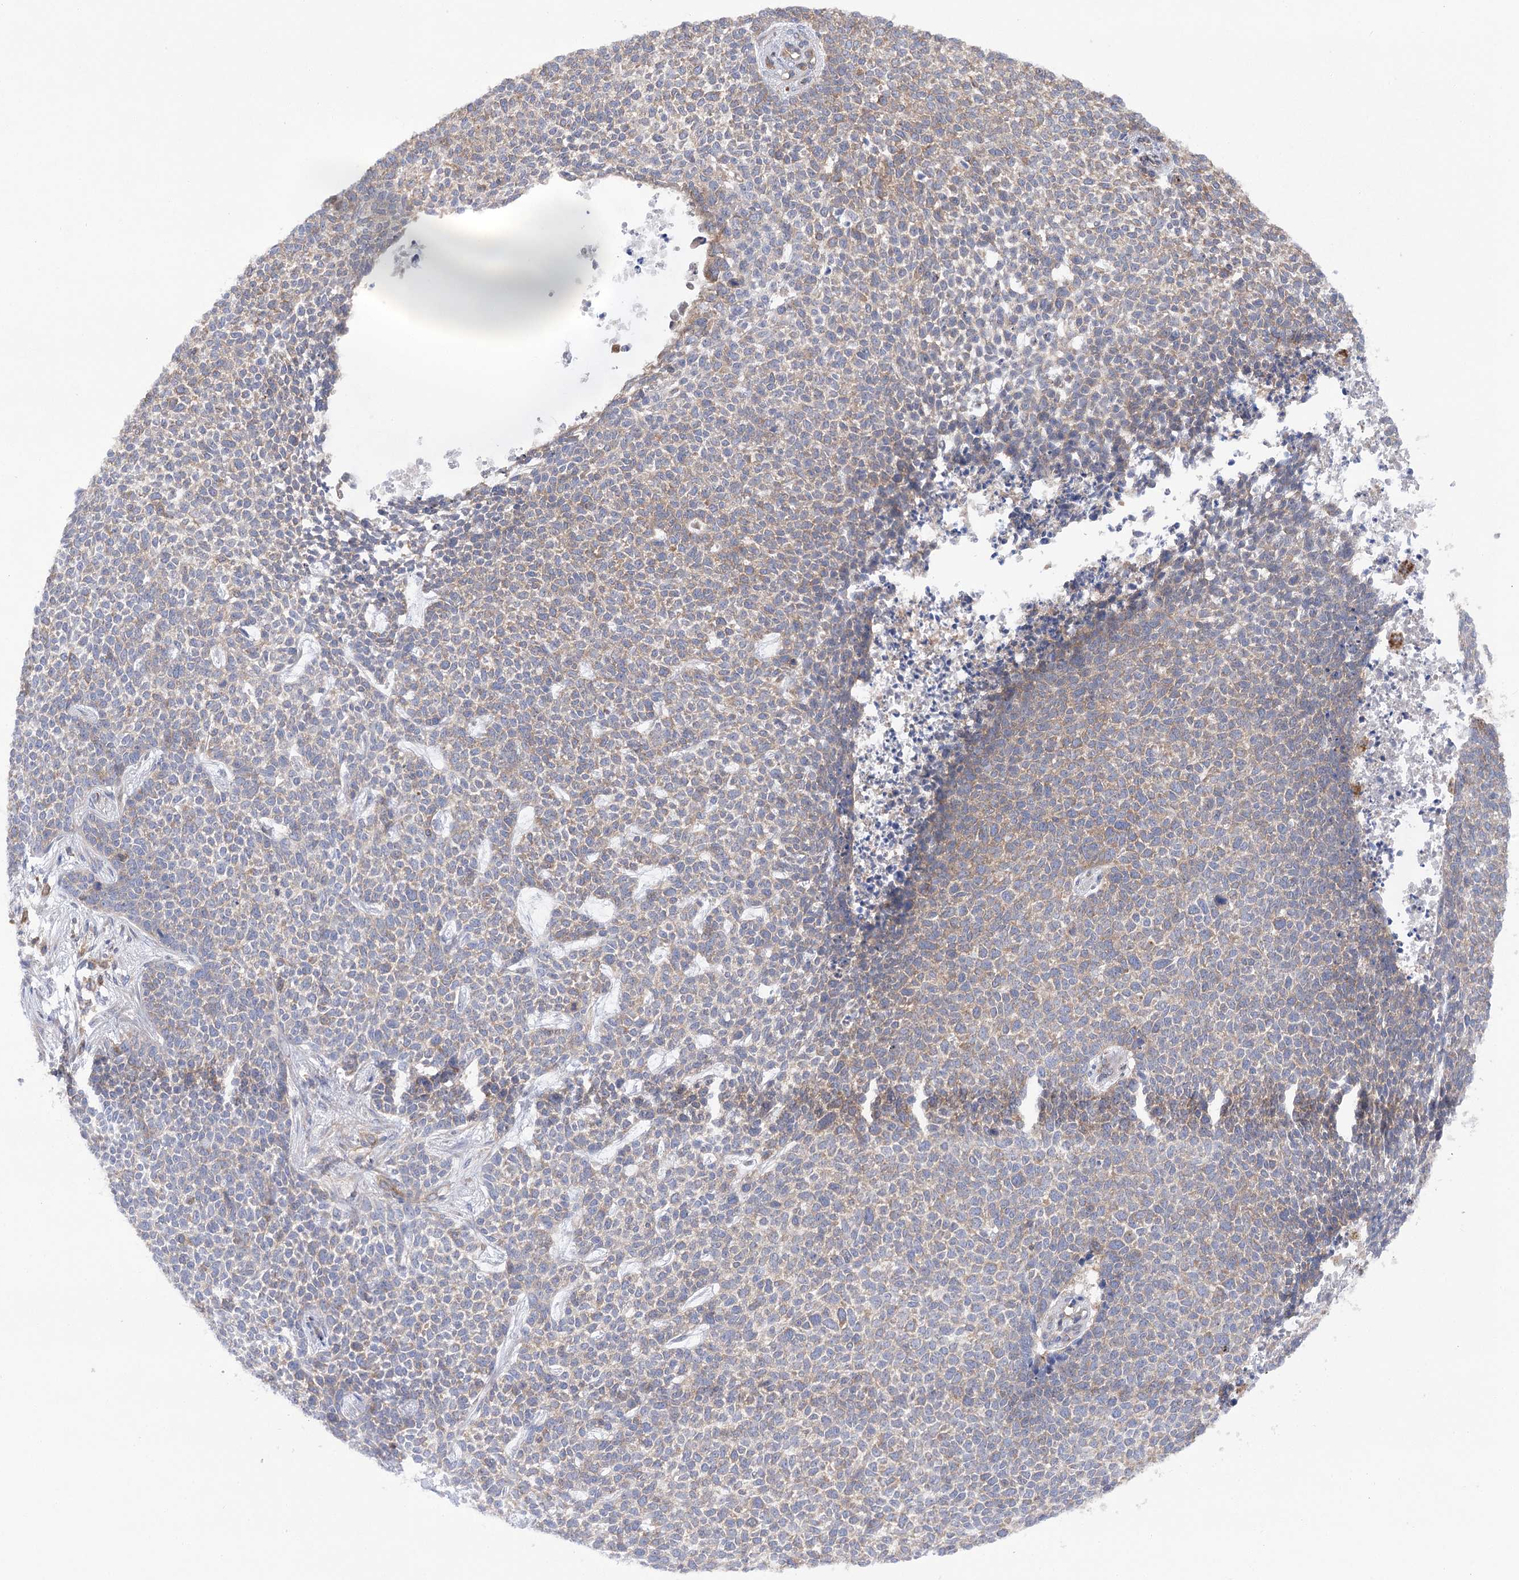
{"staining": {"intensity": "weak", "quantity": "25%-75%", "location": "cytoplasmic/membranous"}, "tissue": "skin cancer", "cell_type": "Tumor cells", "image_type": "cancer", "snomed": [{"axis": "morphology", "description": "Basal cell carcinoma"}, {"axis": "topography", "description": "Skin"}], "caption": "Weak cytoplasmic/membranous expression is present in about 25%-75% of tumor cells in basal cell carcinoma (skin).", "gene": "VPS37B", "patient": {"sex": "female", "age": 84}}